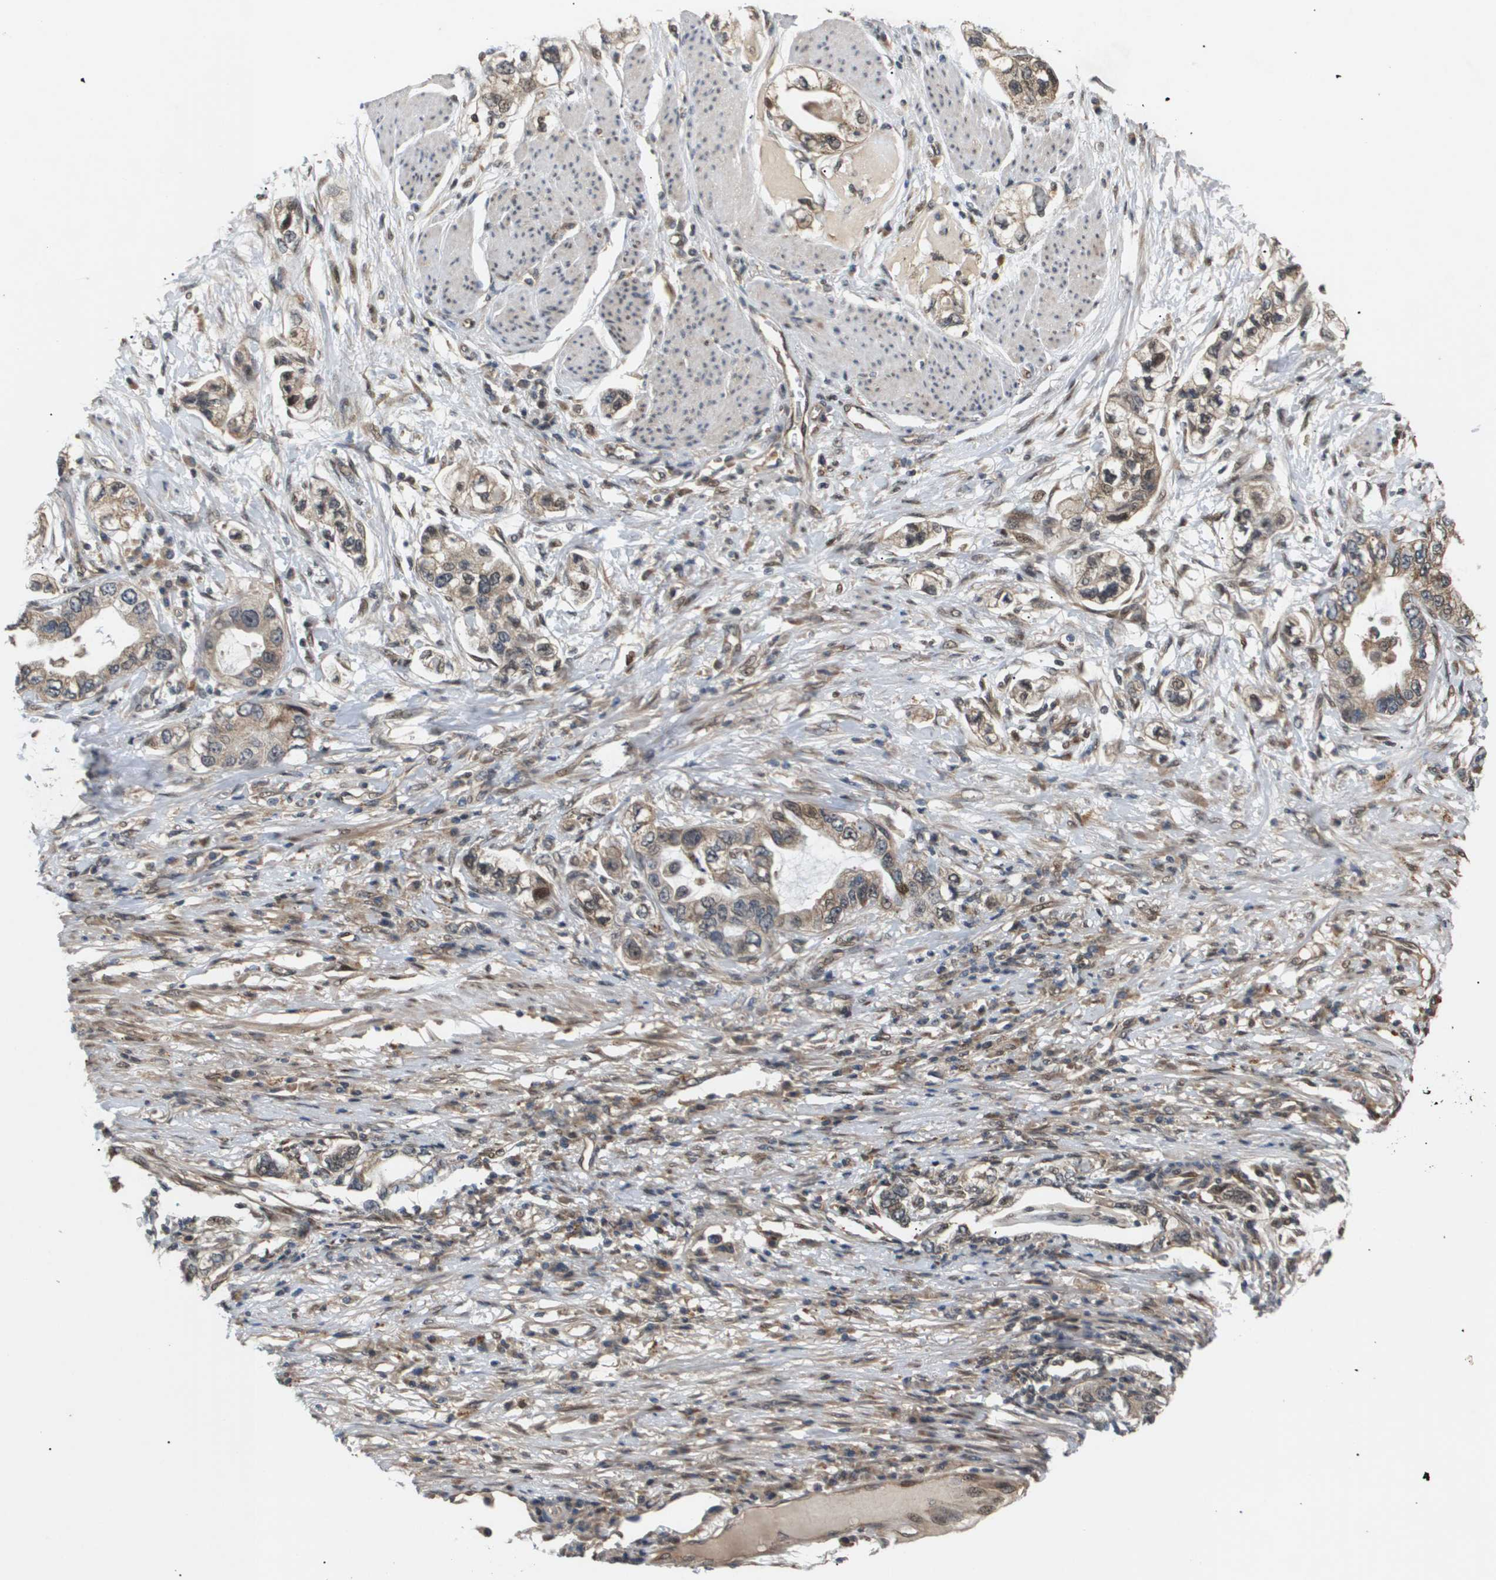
{"staining": {"intensity": "moderate", "quantity": "25%-75%", "location": "cytoplasmic/membranous,nuclear"}, "tissue": "stomach cancer", "cell_type": "Tumor cells", "image_type": "cancer", "snomed": [{"axis": "morphology", "description": "Adenocarcinoma, NOS"}, {"axis": "topography", "description": "Stomach, lower"}], "caption": "A high-resolution micrograph shows immunohistochemistry staining of stomach cancer, which displays moderate cytoplasmic/membranous and nuclear expression in about 25%-75% of tumor cells.", "gene": "PDGFB", "patient": {"sex": "female", "age": 93}}